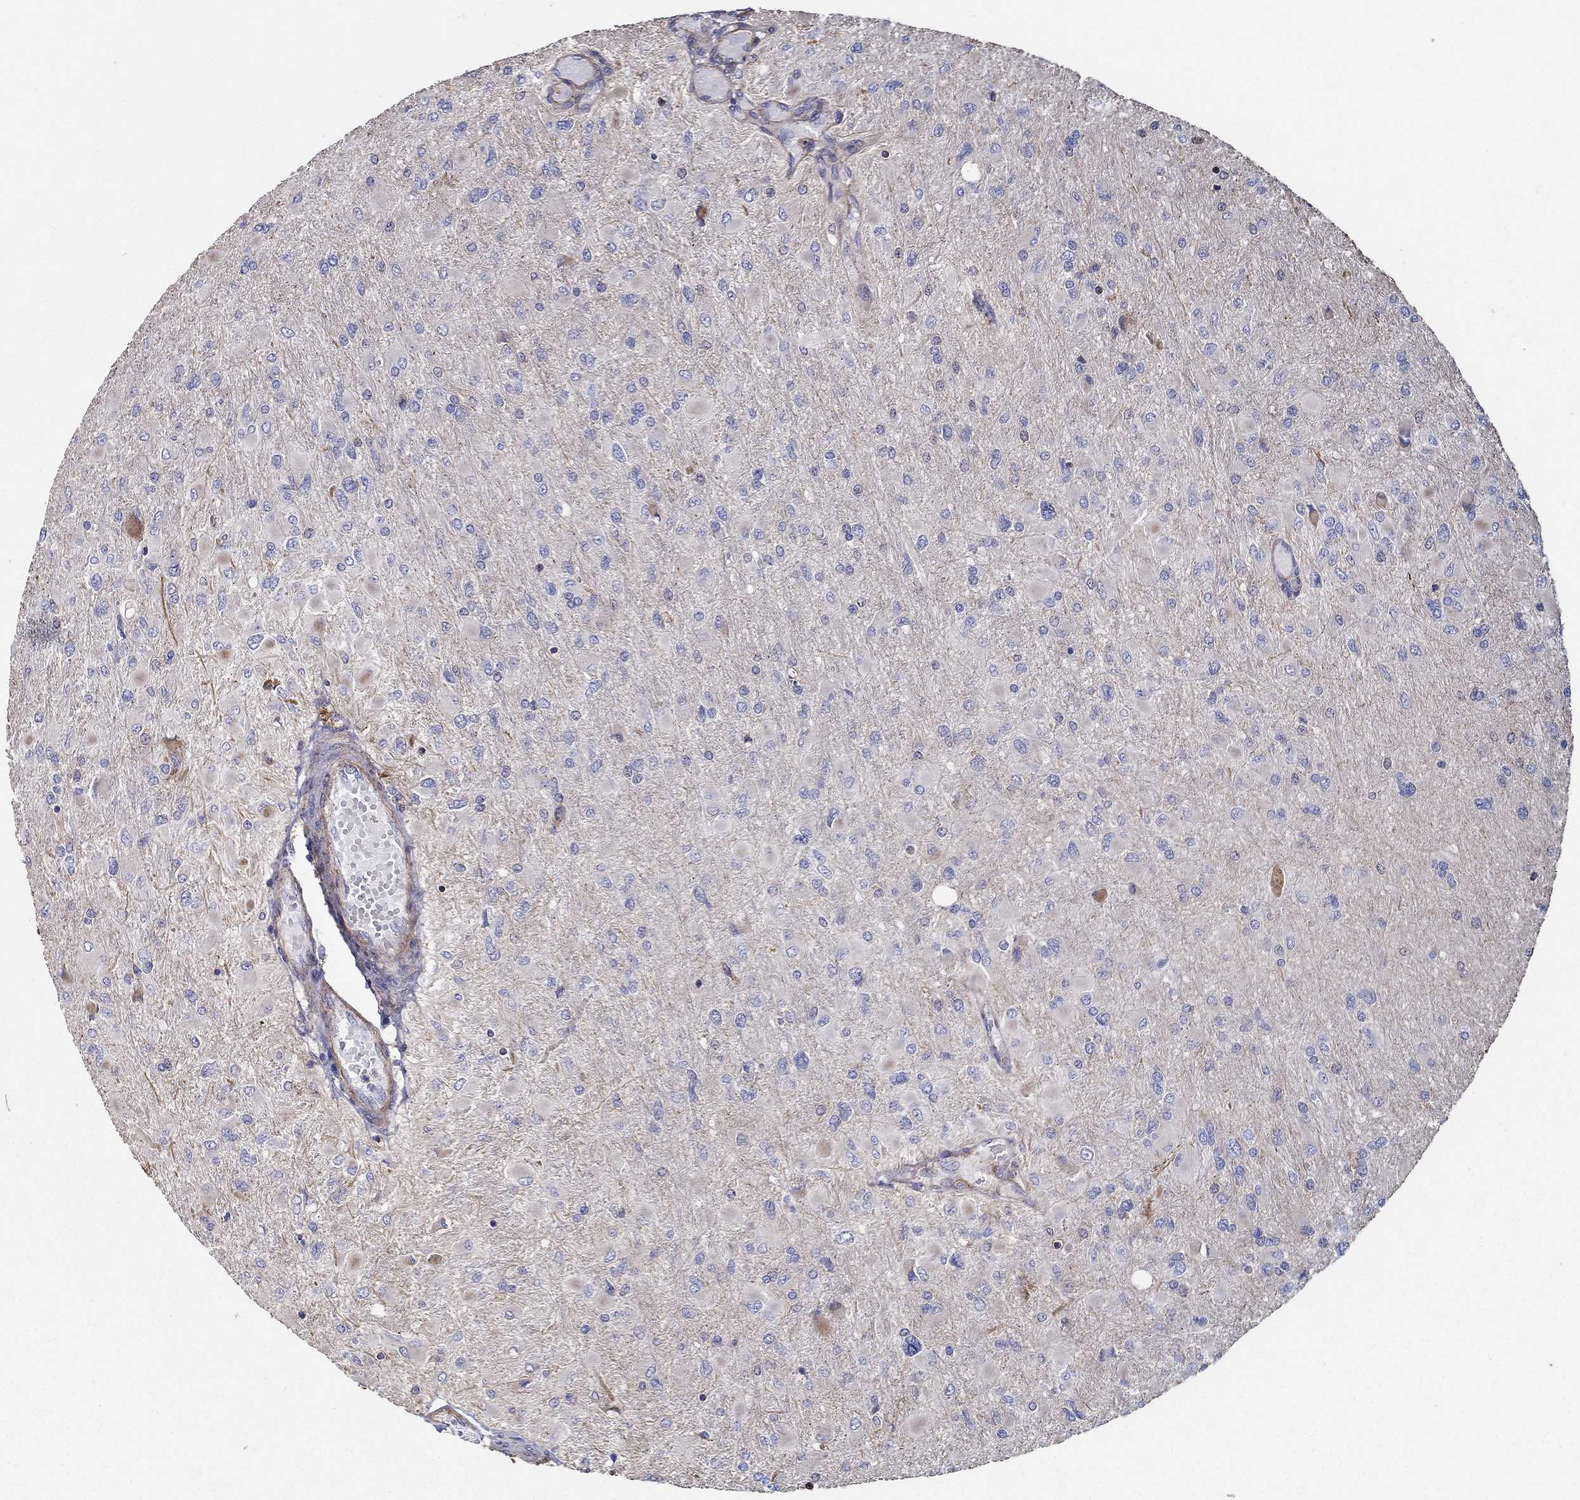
{"staining": {"intensity": "moderate", "quantity": "25%-75%", "location": "cytoplasmic/membranous"}, "tissue": "glioma", "cell_type": "Tumor cells", "image_type": "cancer", "snomed": [{"axis": "morphology", "description": "Glioma, malignant, High grade"}, {"axis": "topography", "description": "Cerebral cortex"}], "caption": "Glioma was stained to show a protein in brown. There is medium levels of moderate cytoplasmic/membranous positivity in approximately 25%-75% of tumor cells.", "gene": "NPHP1", "patient": {"sex": "female", "age": 36}}